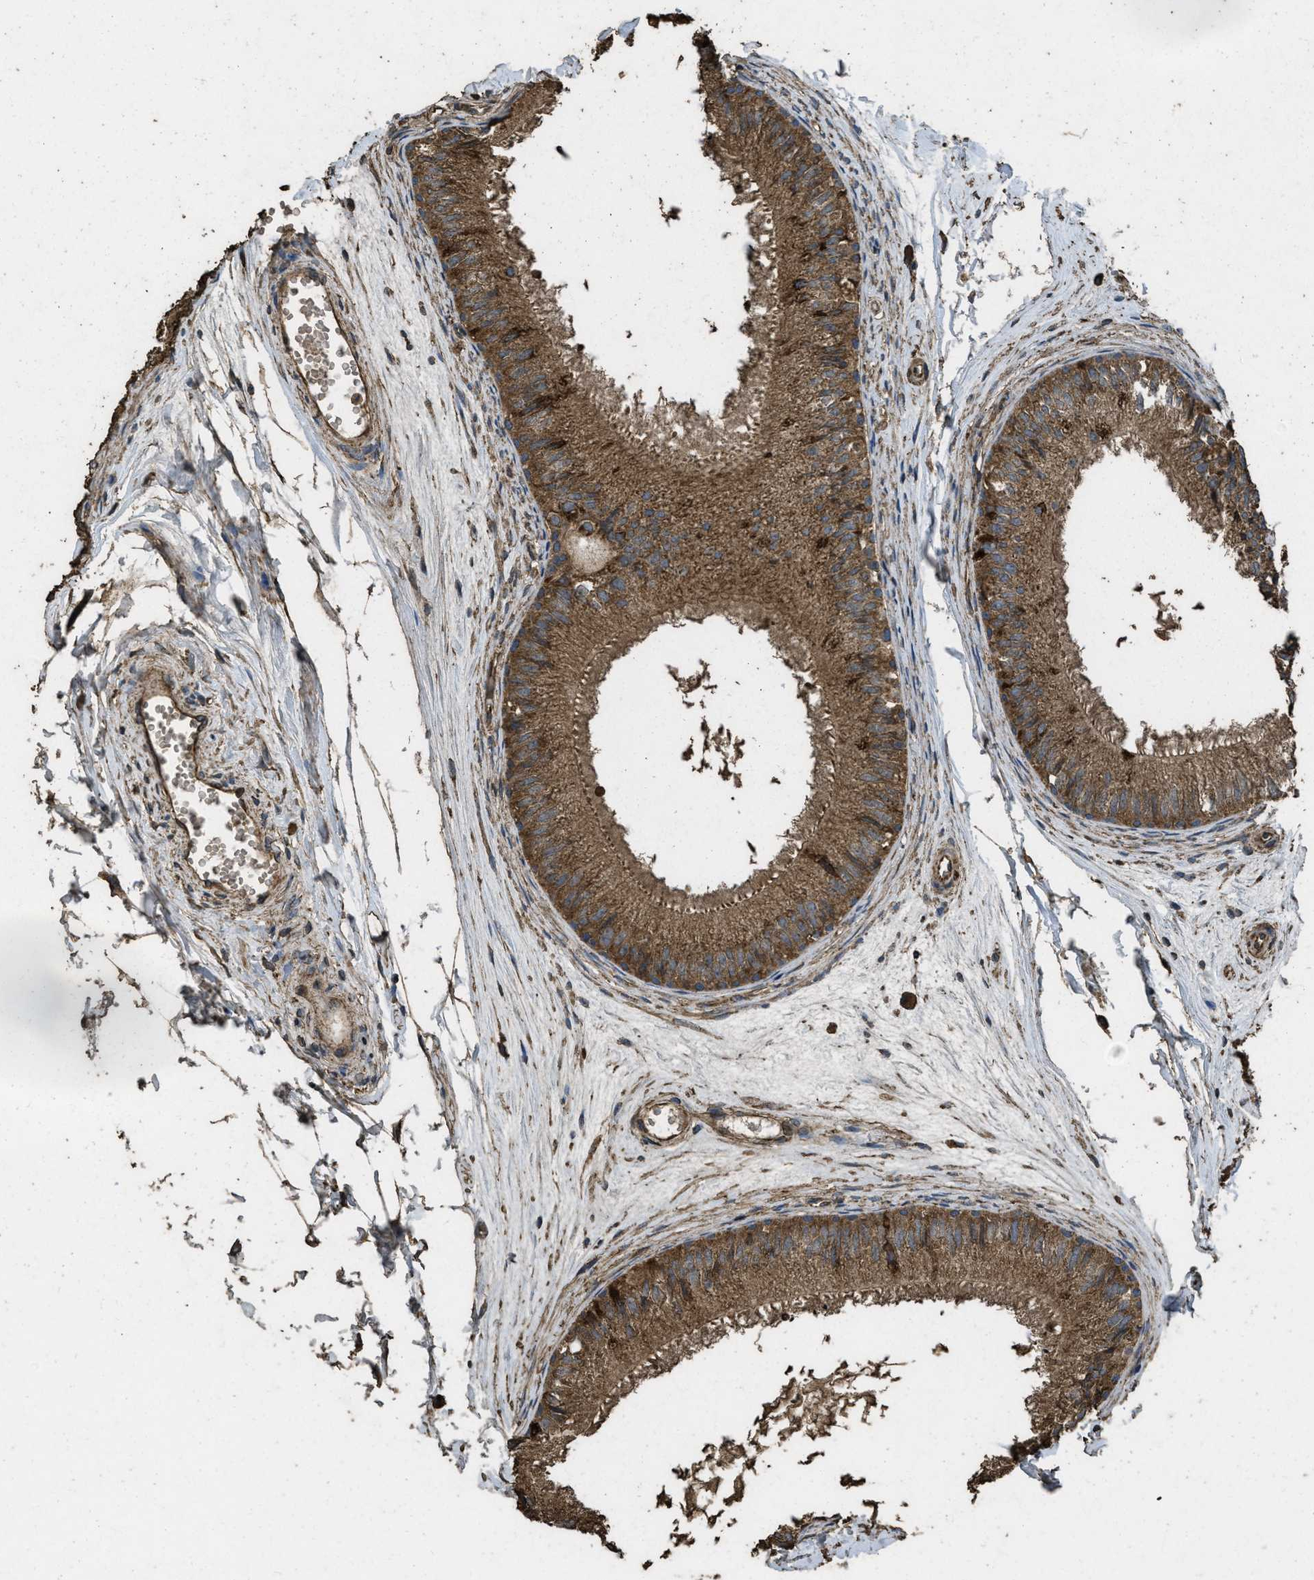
{"staining": {"intensity": "moderate", "quantity": ">75%", "location": "cytoplasmic/membranous"}, "tissue": "epididymis", "cell_type": "Glandular cells", "image_type": "normal", "snomed": [{"axis": "morphology", "description": "Normal tissue, NOS"}, {"axis": "topography", "description": "Epididymis"}], "caption": "Unremarkable epididymis was stained to show a protein in brown. There is medium levels of moderate cytoplasmic/membranous expression in approximately >75% of glandular cells.", "gene": "CYRIA", "patient": {"sex": "male", "age": 56}}